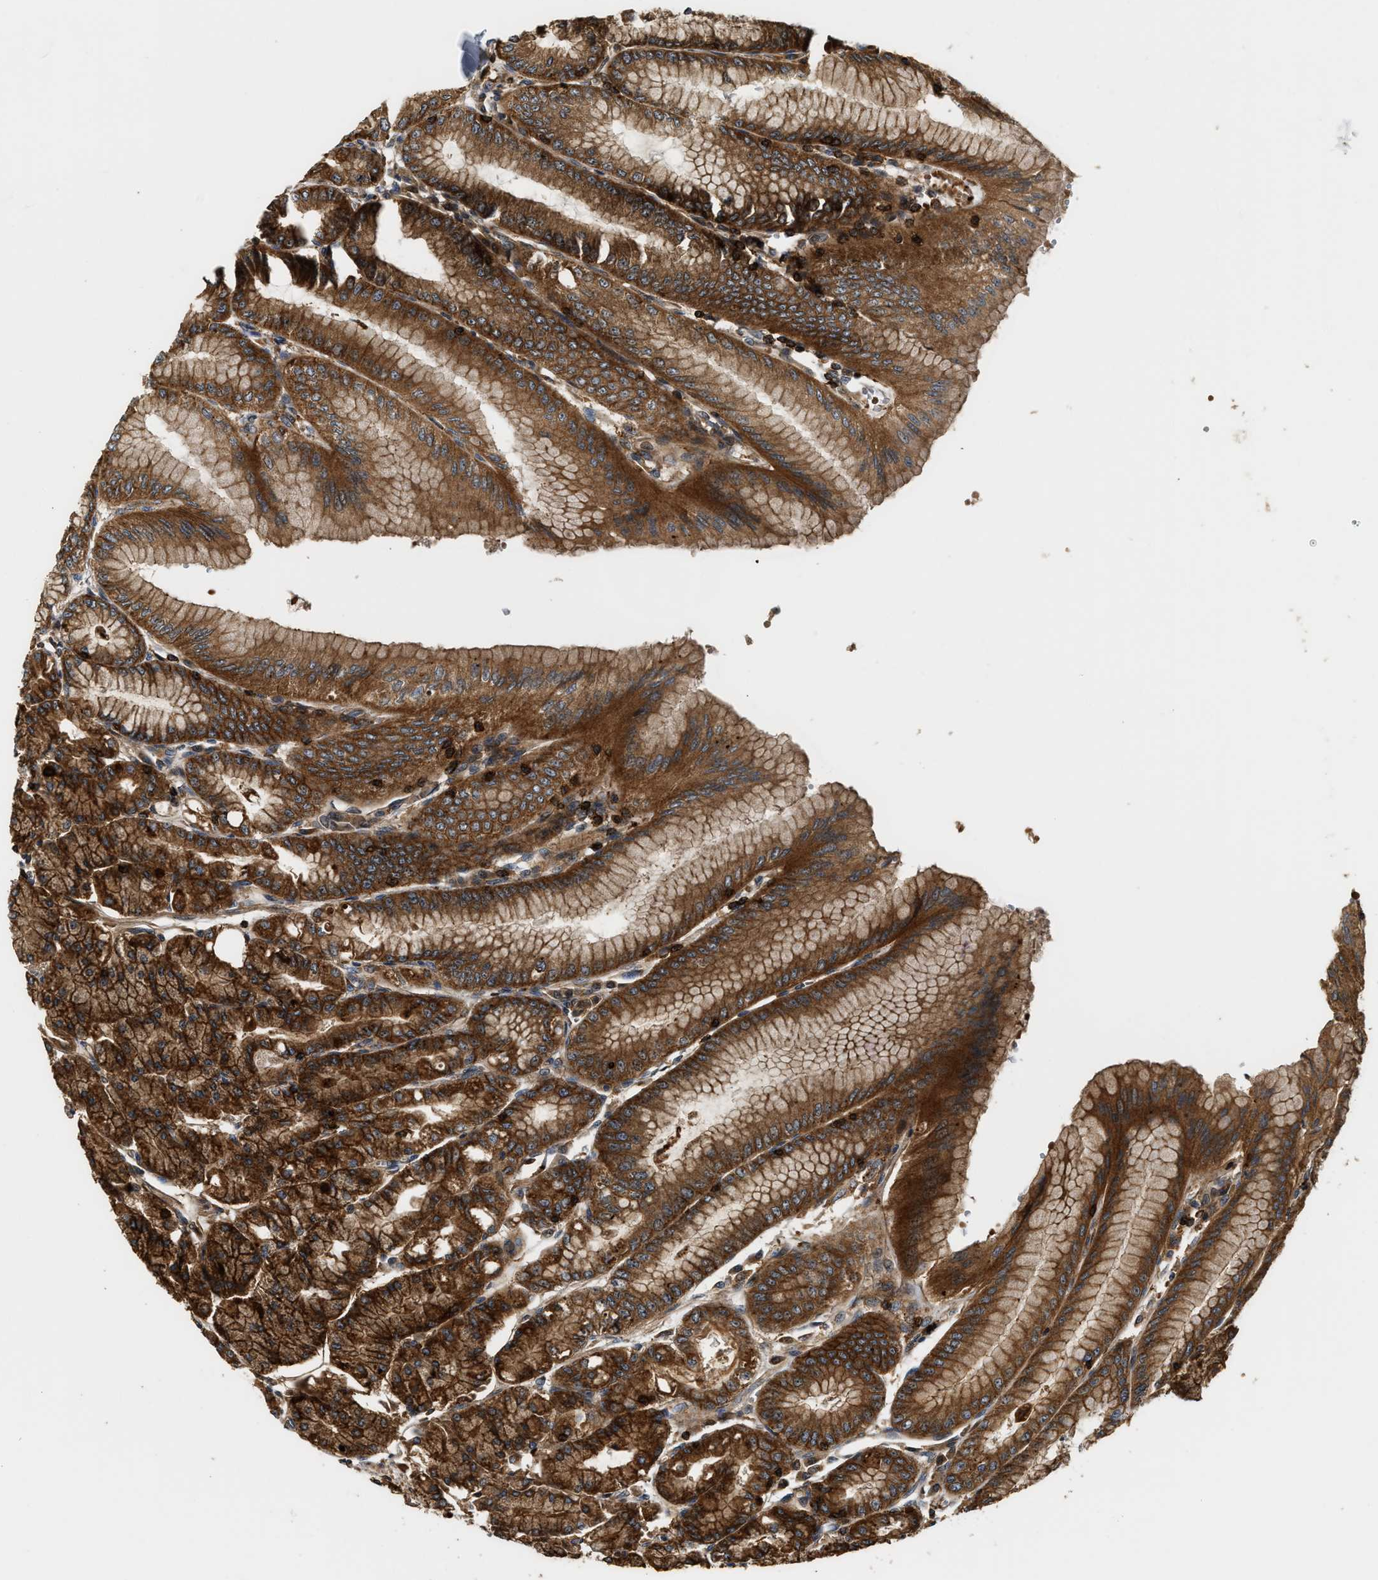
{"staining": {"intensity": "strong", "quantity": ">75%", "location": "cytoplasmic/membranous"}, "tissue": "stomach", "cell_type": "Glandular cells", "image_type": "normal", "snomed": [{"axis": "morphology", "description": "Normal tissue, NOS"}, {"axis": "topography", "description": "Stomach, lower"}], "caption": "Immunohistochemistry of benign human stomach demonstrates high levels of strong cytoplasmic/membranous positivity in approximately >75% of glandular cells. The protein of interest is shown in brown color, while the nuclei are stained blue.", "gene": "SNX5", "patient": {"sex": "male", "age": 71}}